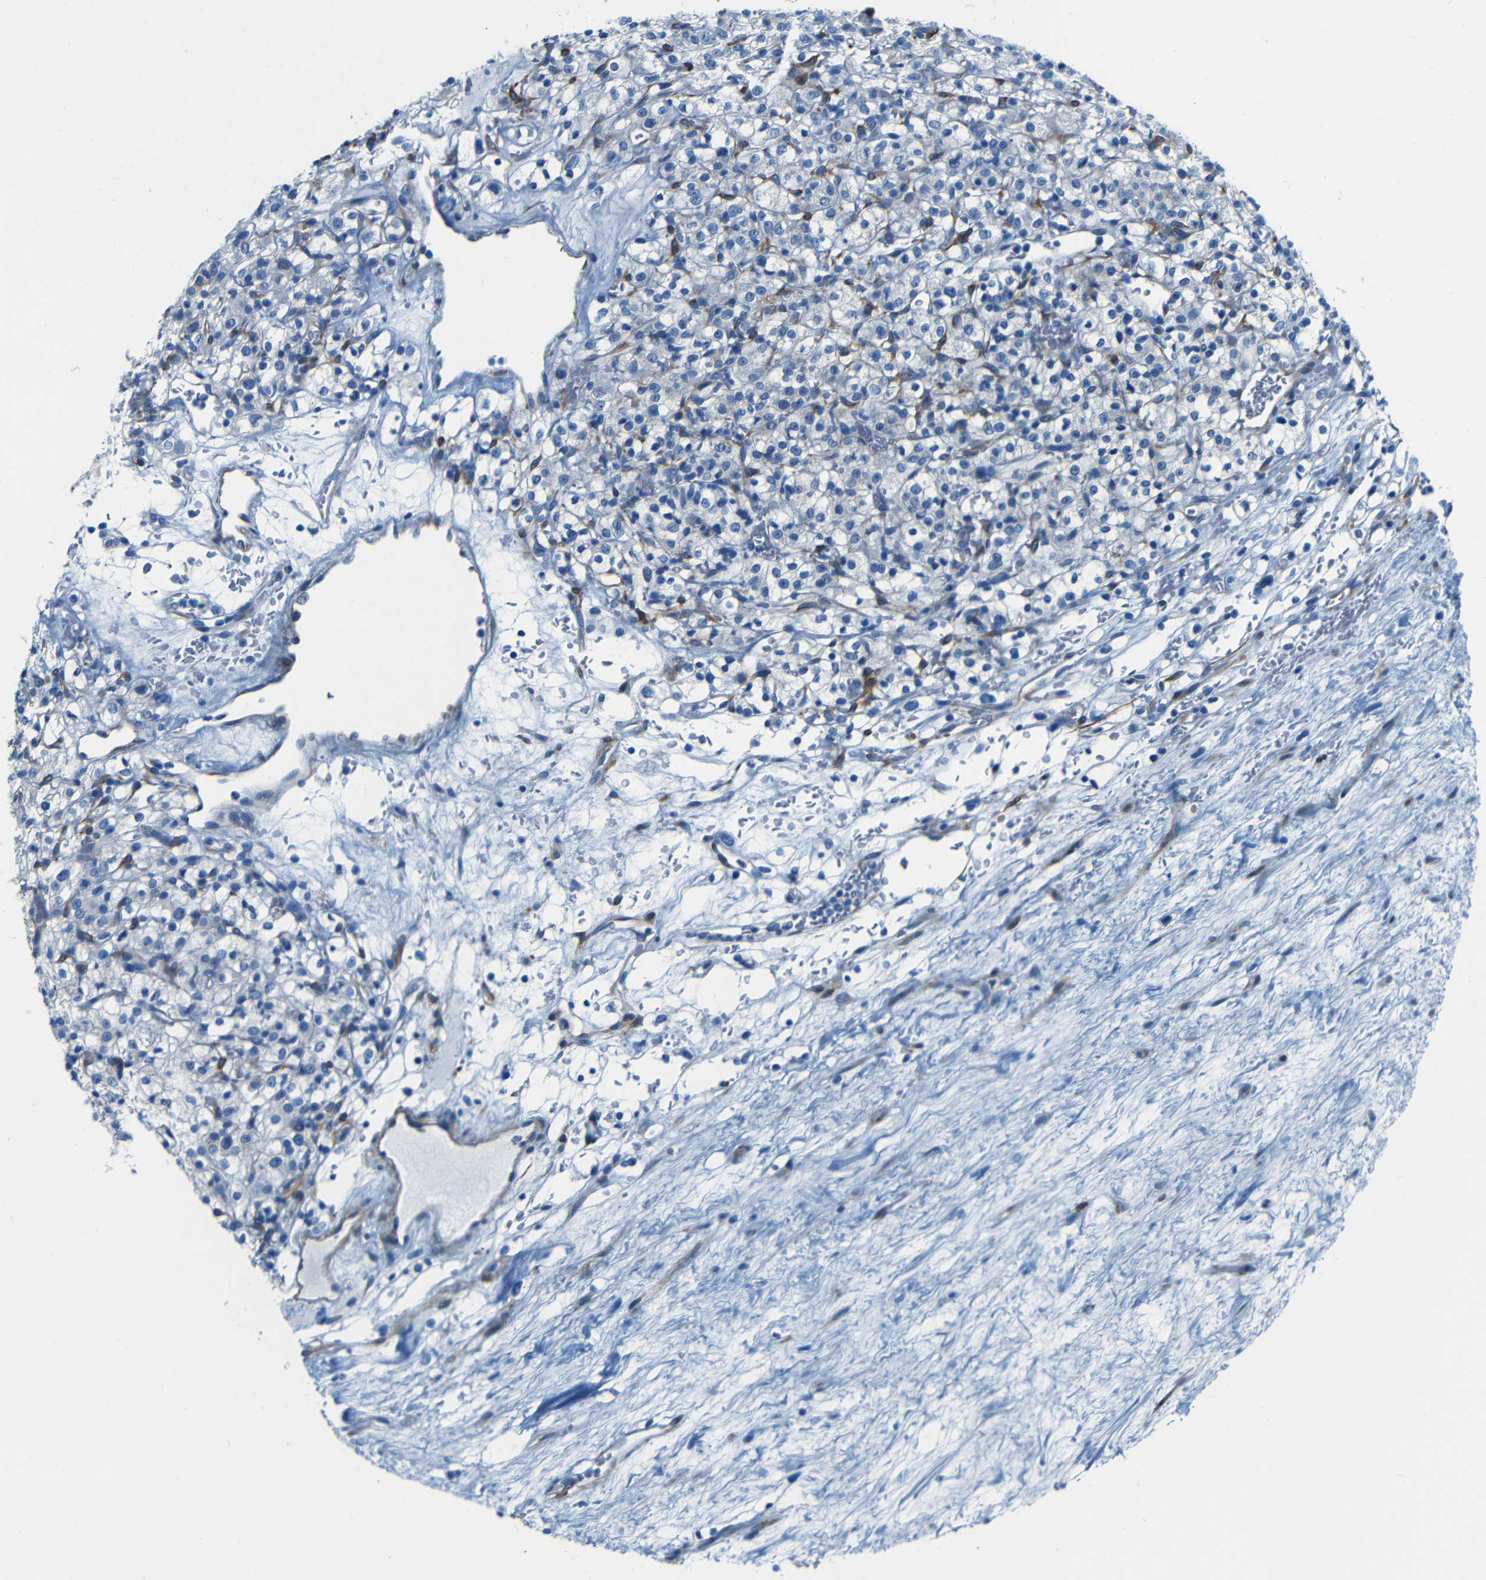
{"staining": {"intensity": "negative", "quantity": "none", "location": "none"}, "tissue": "renal cancer", "cell_type": "Tumor cells", "image_type": "cancer", "snomed": [{"axis": "morphology", "description": "Normal tissue, NOS"}, {"axis": "morphology", "description": "Adenocarcinoma, NOS"}, {"axis": "topography", "description": "Kidney"}], "caption": "Tumor cells are negative for protein expression in human adenocarcinoma (renal).", "gene": "MAP2", "patient": {"sex": "female", "age": 72}}